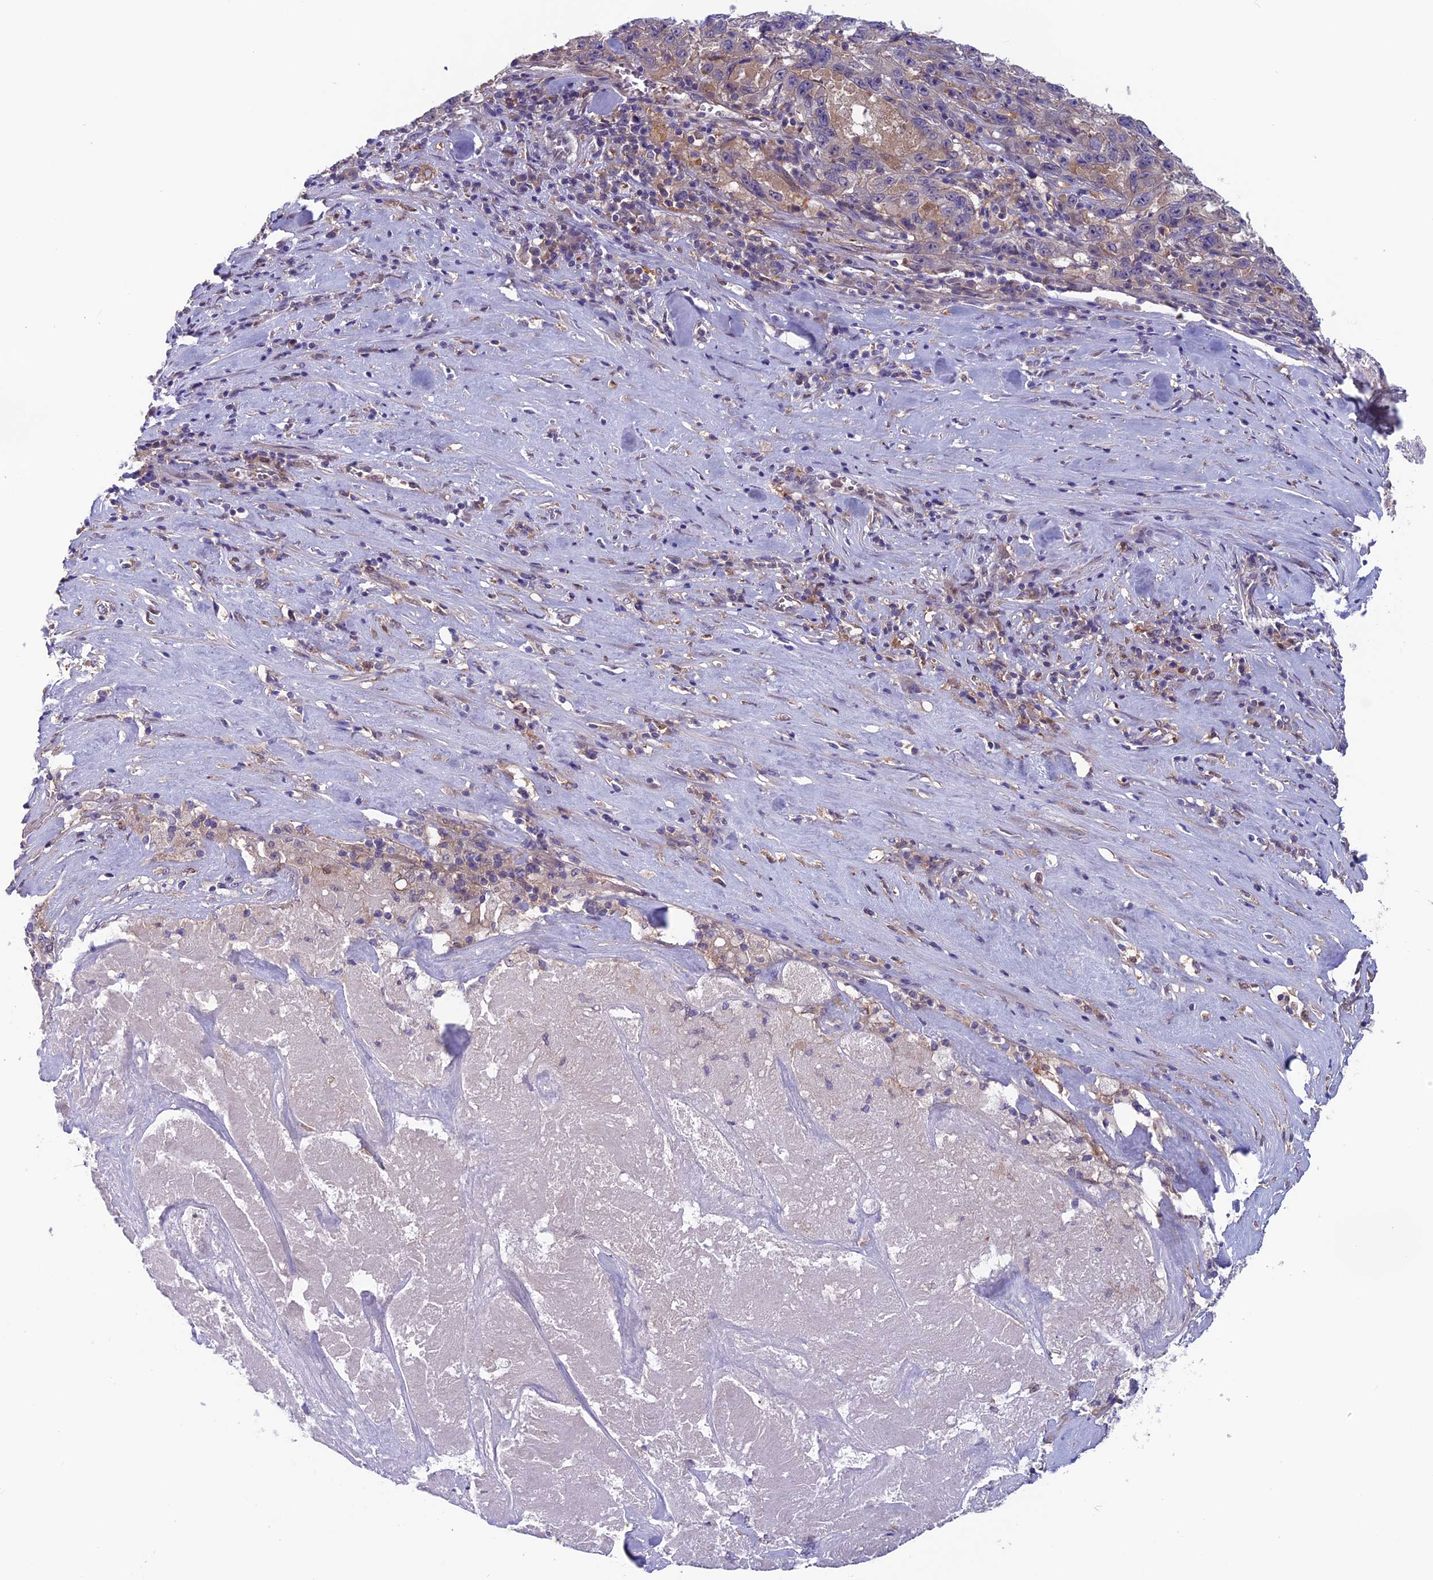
{"staining": {"intensity": "weak", "quantity": "<25%", "location": "cytoplasmic/membranous"}, "tissue": "pancreatic cancer", "cell_type": "Tumor cells", "image_type": "cancer", "snomed": [{"axis": "morphology", "description": "Adenocarcinoma, NOS"}, {"axis": "topography", "description": "Pancreas"}], "caption": "This photomicrograph is of pancreatic cancer (adenocarcinoma) stained with immunohistochemistry (IHC) to label a protein in brown with the nuclei are counter-stained blue. There is no expression in tumor cells.", "gene": "MAST2", "patient": {"sex": "male", "age": 63}}